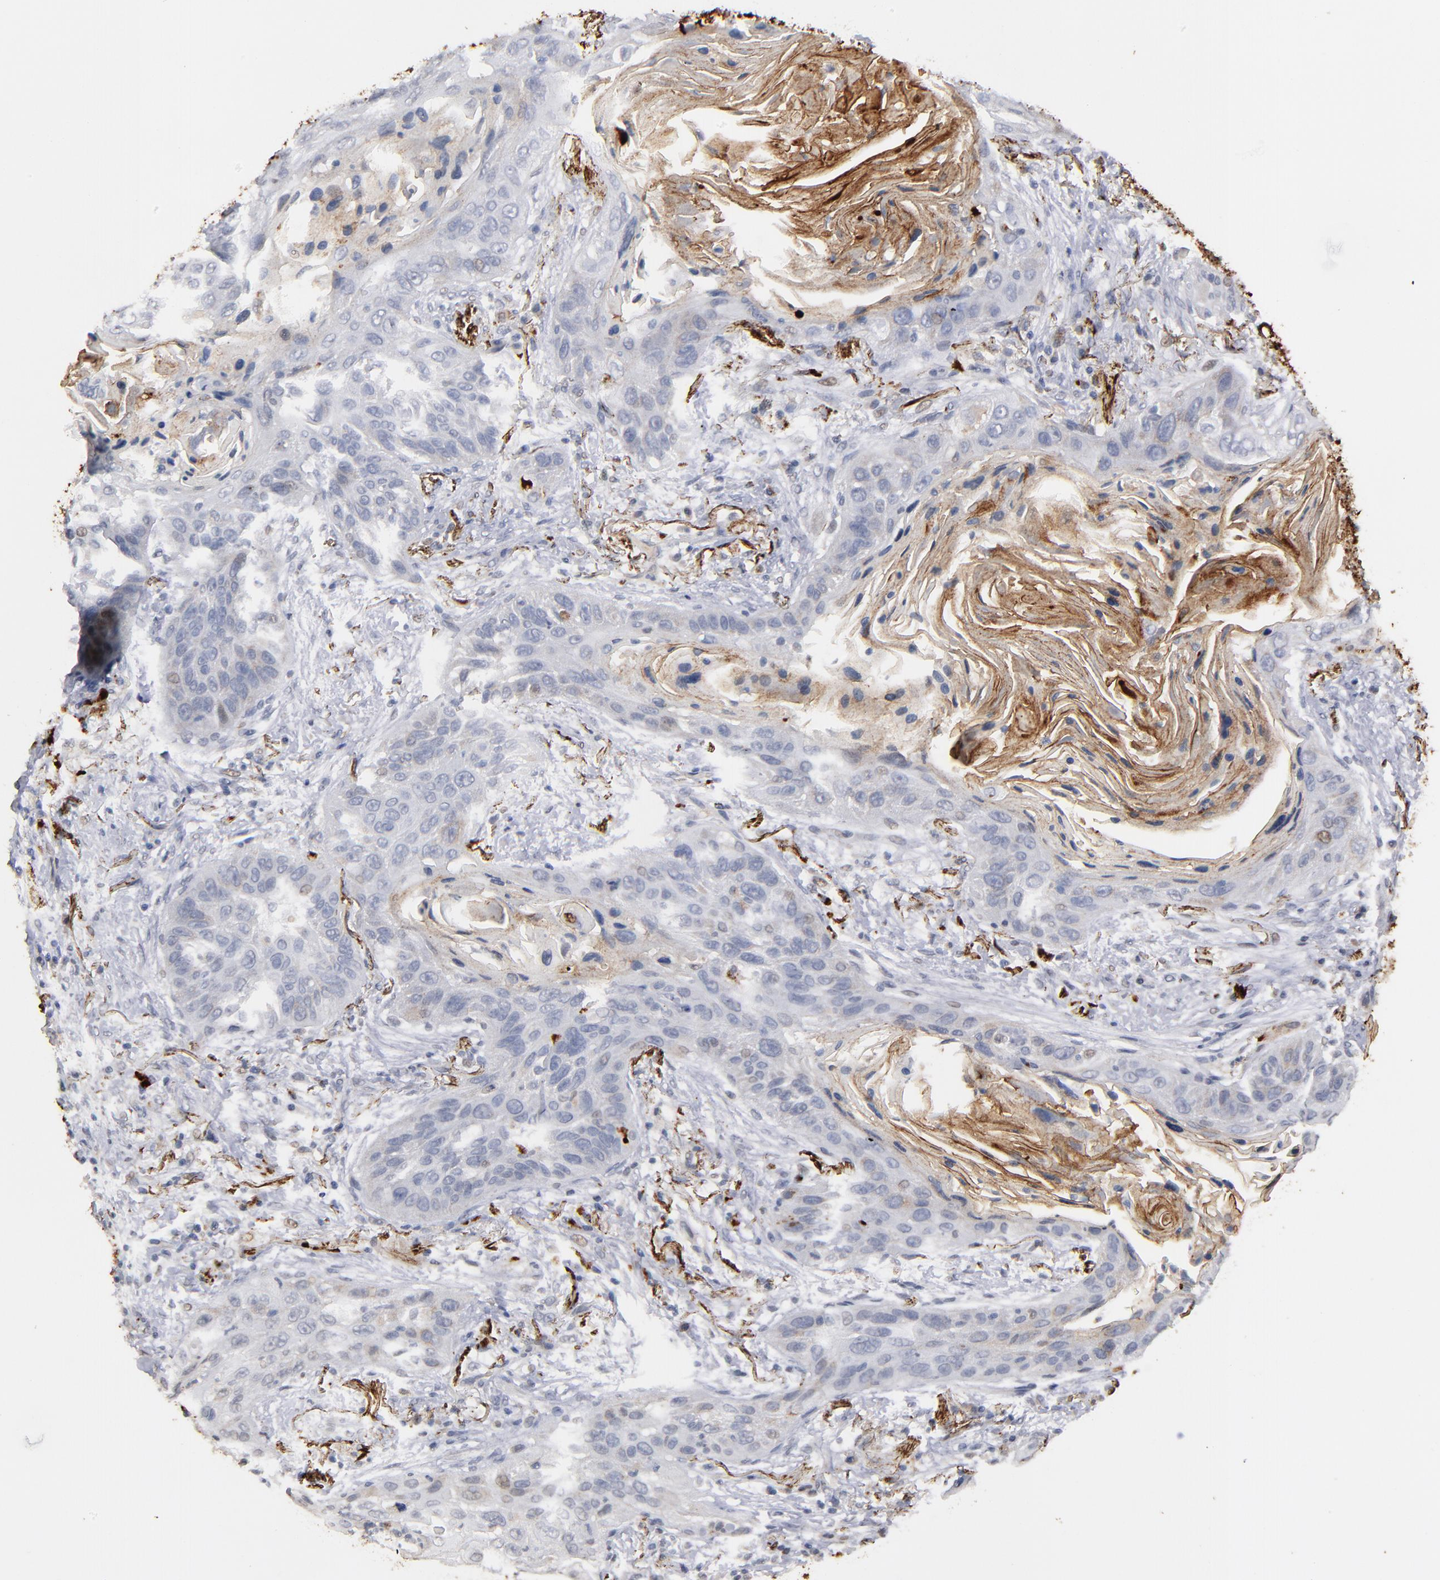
{"staining": {"intensity": "weak", "quantity": "<25%", "location": "cytoplasmic/membranous"}, "tissue": "lung cancer", "cell_type": "Tumor cells", "image_type": "cancer", "snomed": [{"axis": "morphology", "description": "Squamous cell carcinoma, NOS"}, {"axis": "topography", "description": "Lung"}], "caption": "There is no significant positivity in tumor cells of lung squamous cell carcinoma.", "gene": "GPM6B", "patient": {"sex": "female", "age": 67}}